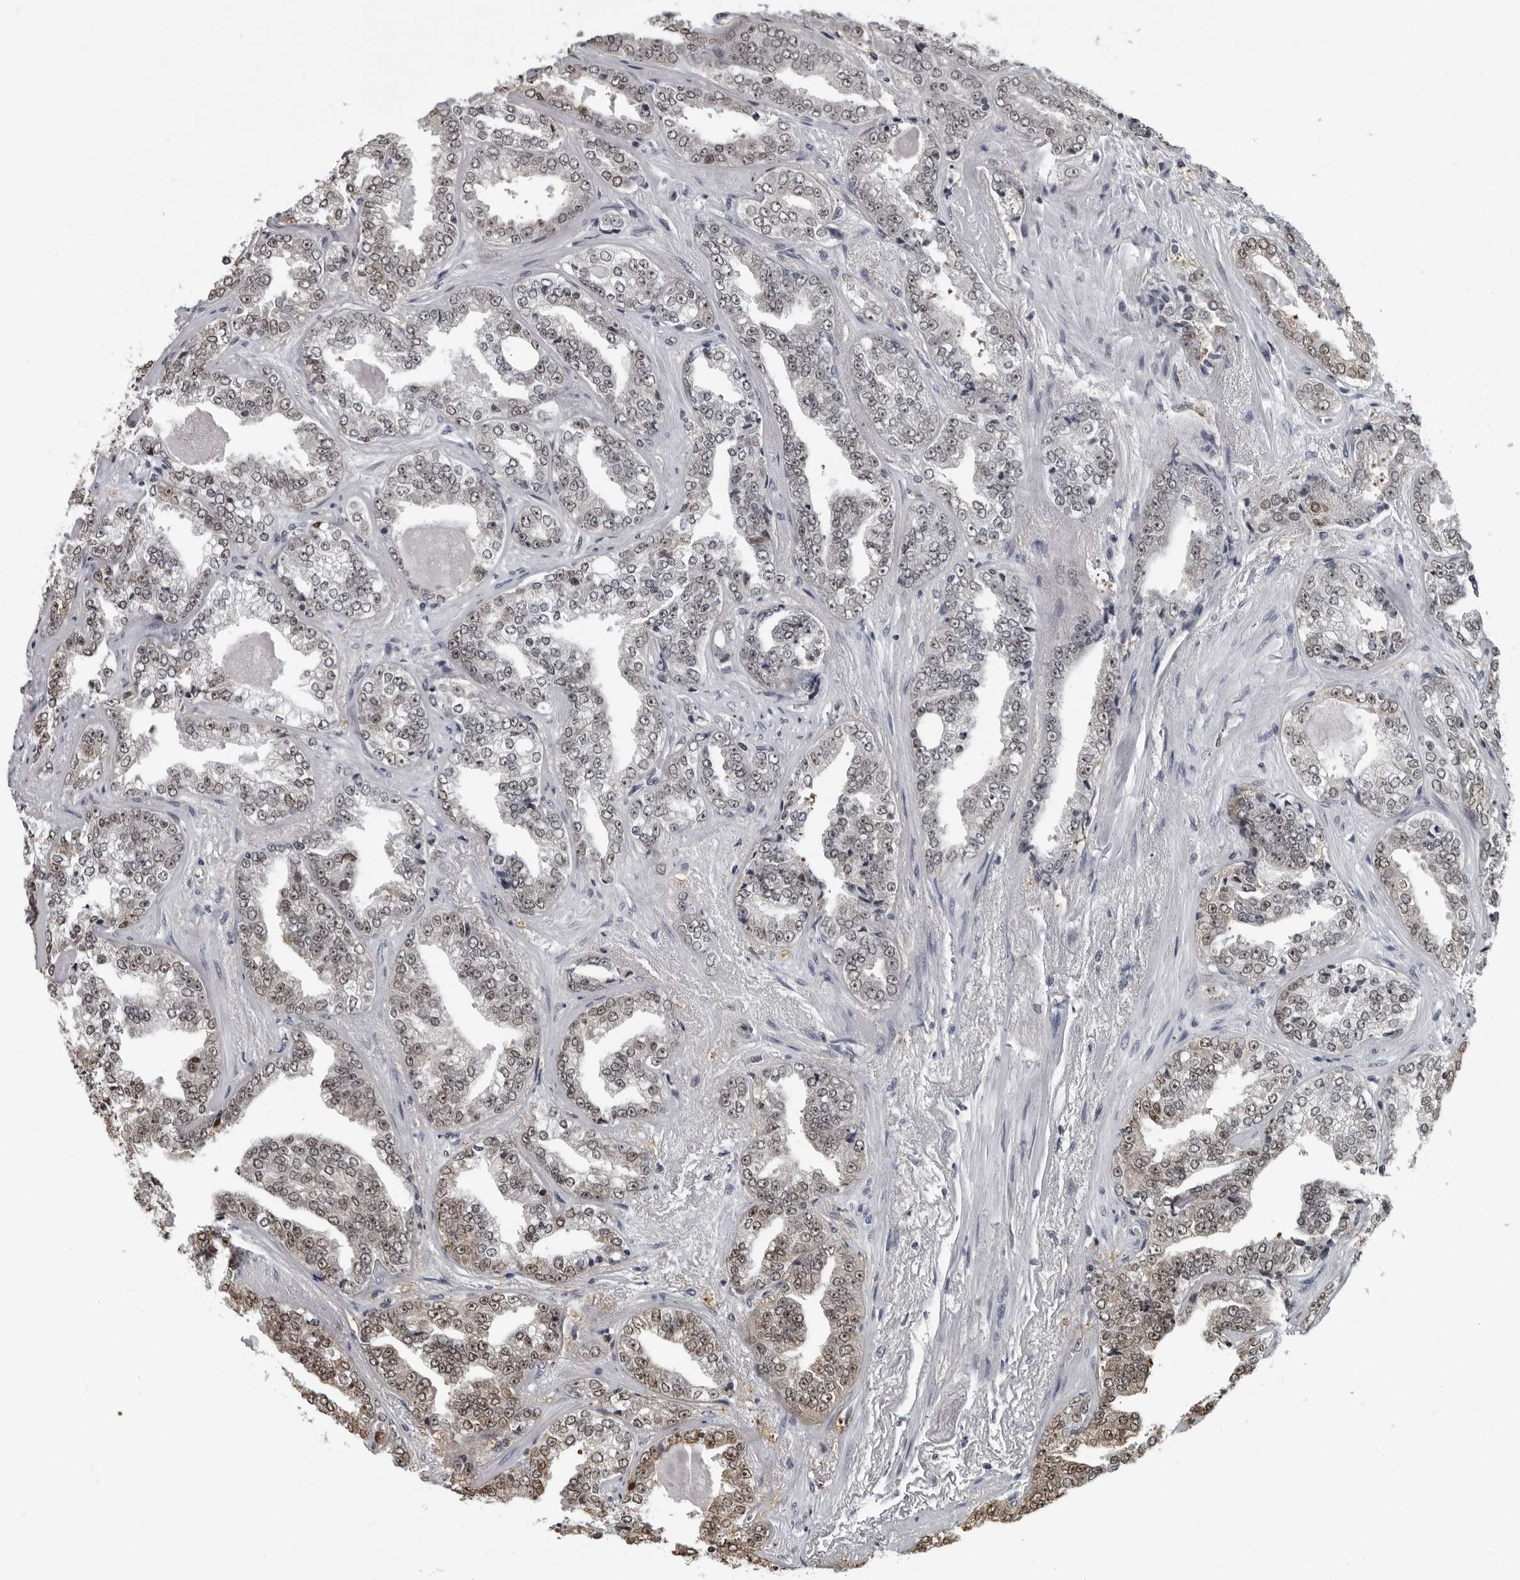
{"staining": {"intensity": "moderate", "quantity": "25%-75%", "location": "cytoplasmic/membranous,nuclear"}, "tissue": "prostate cancer", "cell_type": "Tumor cells", "image_type": "cancer", "snomed": [{"axis": "morphology", "description": "Adenocarcinoma, High grade"}, {"axis": "topography", "description": "Prostate"}], "caption": "Prostate adenocarcinoma (high-grade) was stained to show a protein in brown. There is medium levels of moderate cytoplasmic/membranous and nuclear positivity in approximately 25%-75% of tumor cells. (IHC, brightfield microscopy, high magnification).", "gene": "LZIC", "patient": {"sex": "male", "age": 71}}